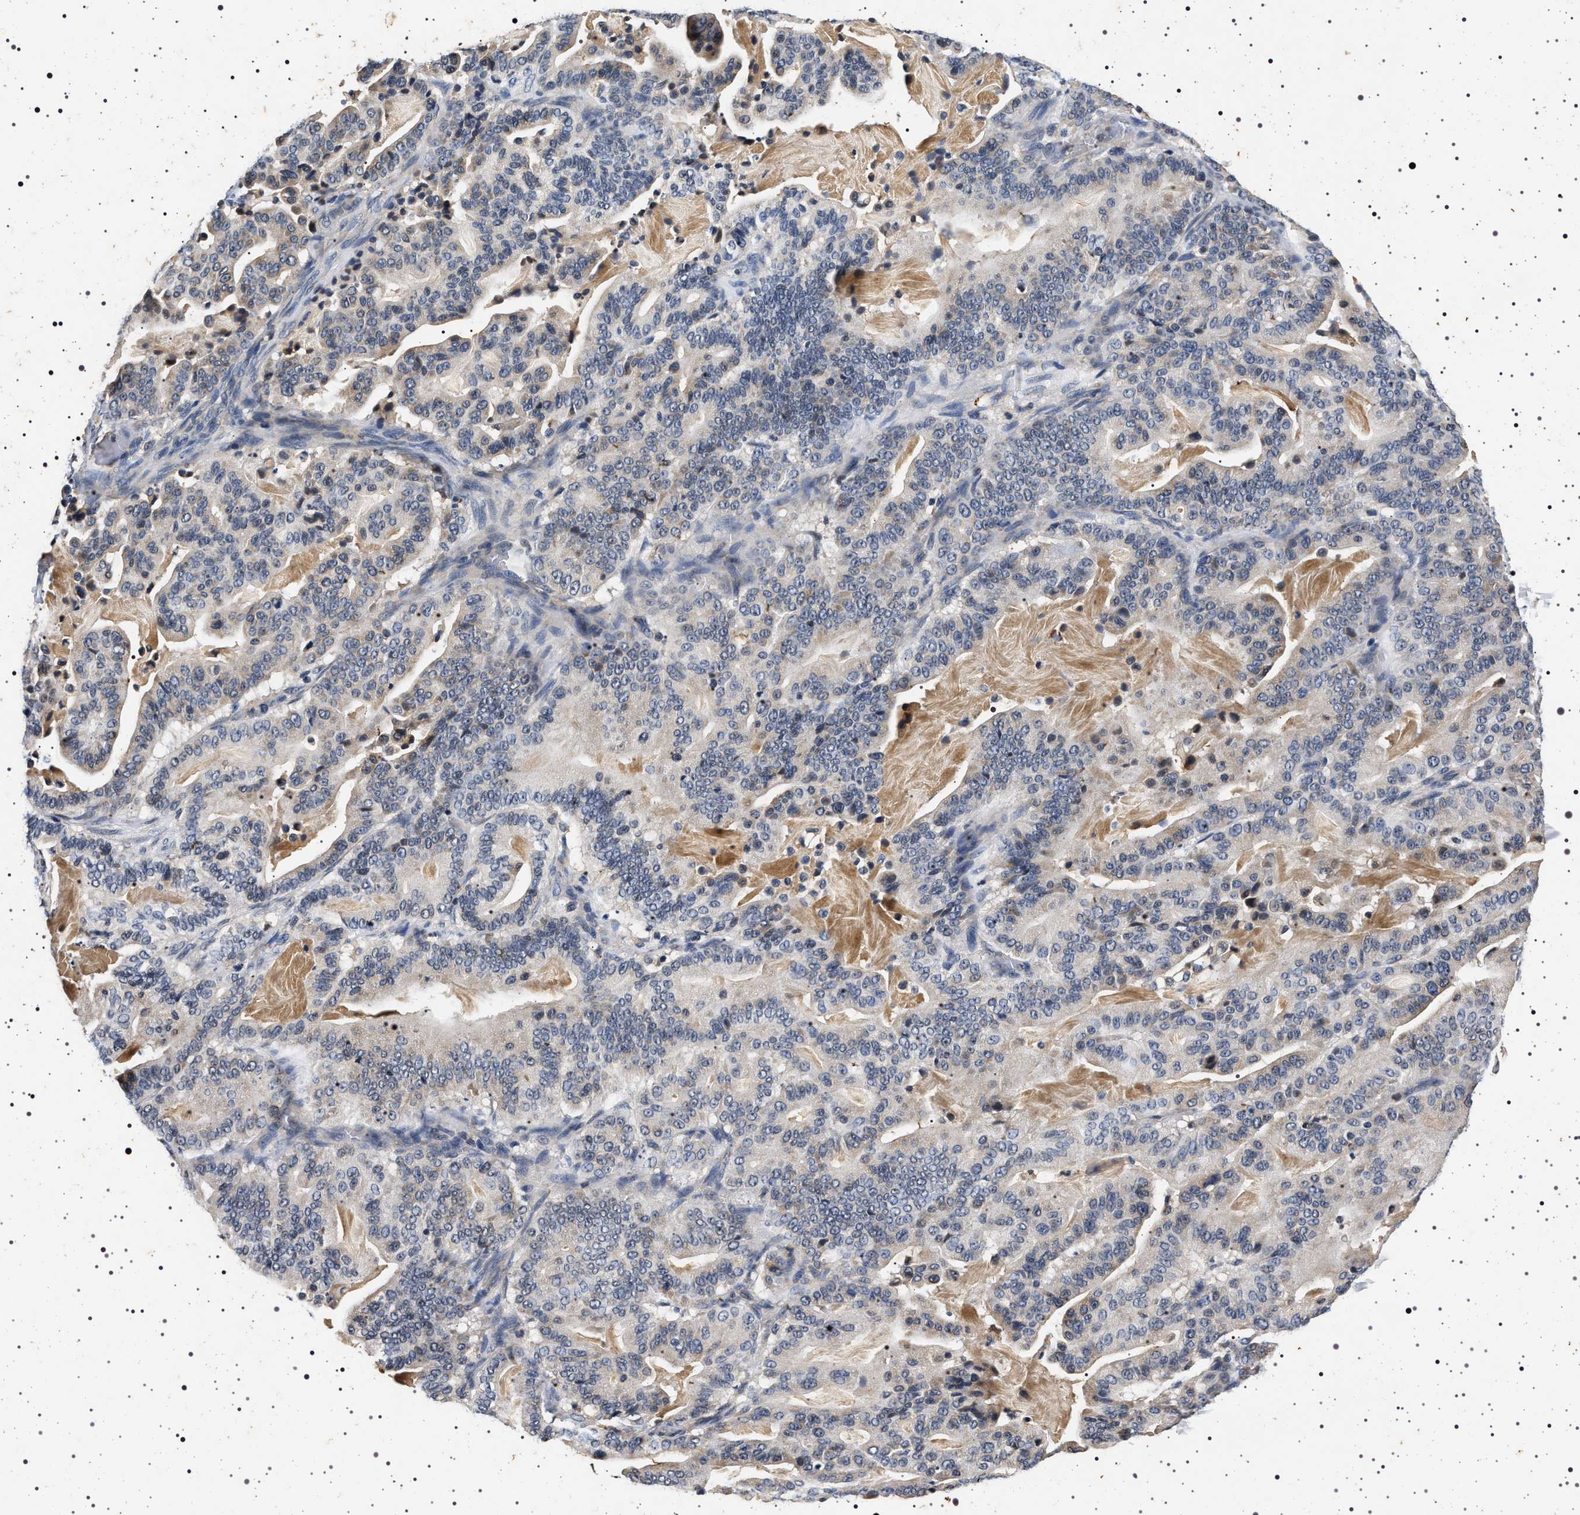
{"staining": {"intensity": "negative", "quantity": "none", "location": "none"}, "tissue": "pancreatic cancer", "cell_type": "Tumor cells", "image_type": "cancer", "snomed": [{"axis": "morphology", "description": "Adenocarcinoma, NOS"}, {"axis": "topography", "description": "Pancreas"}], "caption": "There is no significant expression in tumor cells of adenocarcinoma (pancreatic).", "gene": "CDKN1B", "patient": {"sex": "male", "age": 63}}